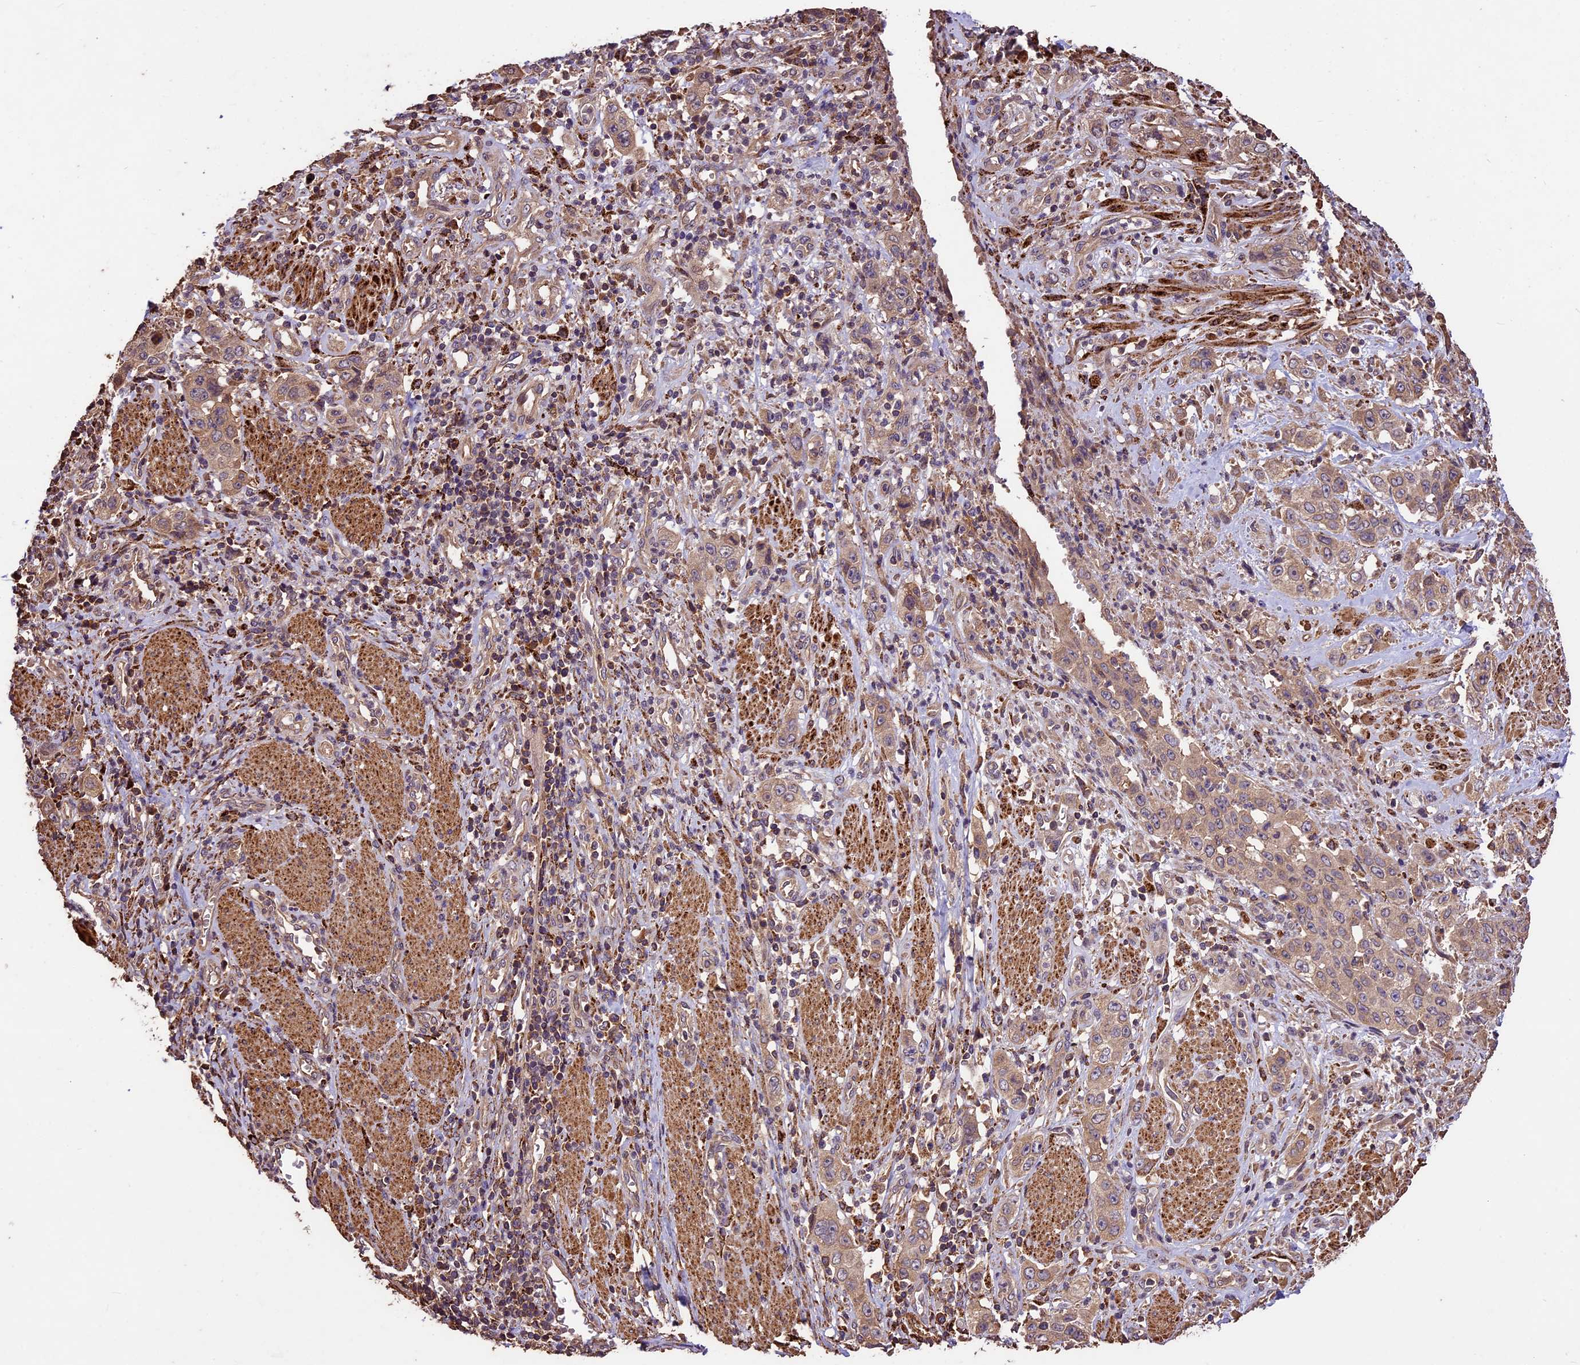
{"staining": {"intensity": "weak", "quantity": ">75%", "location": "cytoplasmic/membranous"}, "tissue": "stomach cancer", "cell_type": "Tumor cells", "image_type": "cancer", "snomed": [{"axis": "morphology", "description": "Adenocarcinoma, NOS"}, {"axis": "topography", "description": "Stomach, upper"}], "caption": "IHC photomicrograph of stomach adenocarcinoma stained for a protein (brown), which exhibits low levels of weak cytoplasmic/membranous expression in about >75% of tumor cells.", "gene": "CRLF1", "patient": {"sex": "male", "age": 62}}